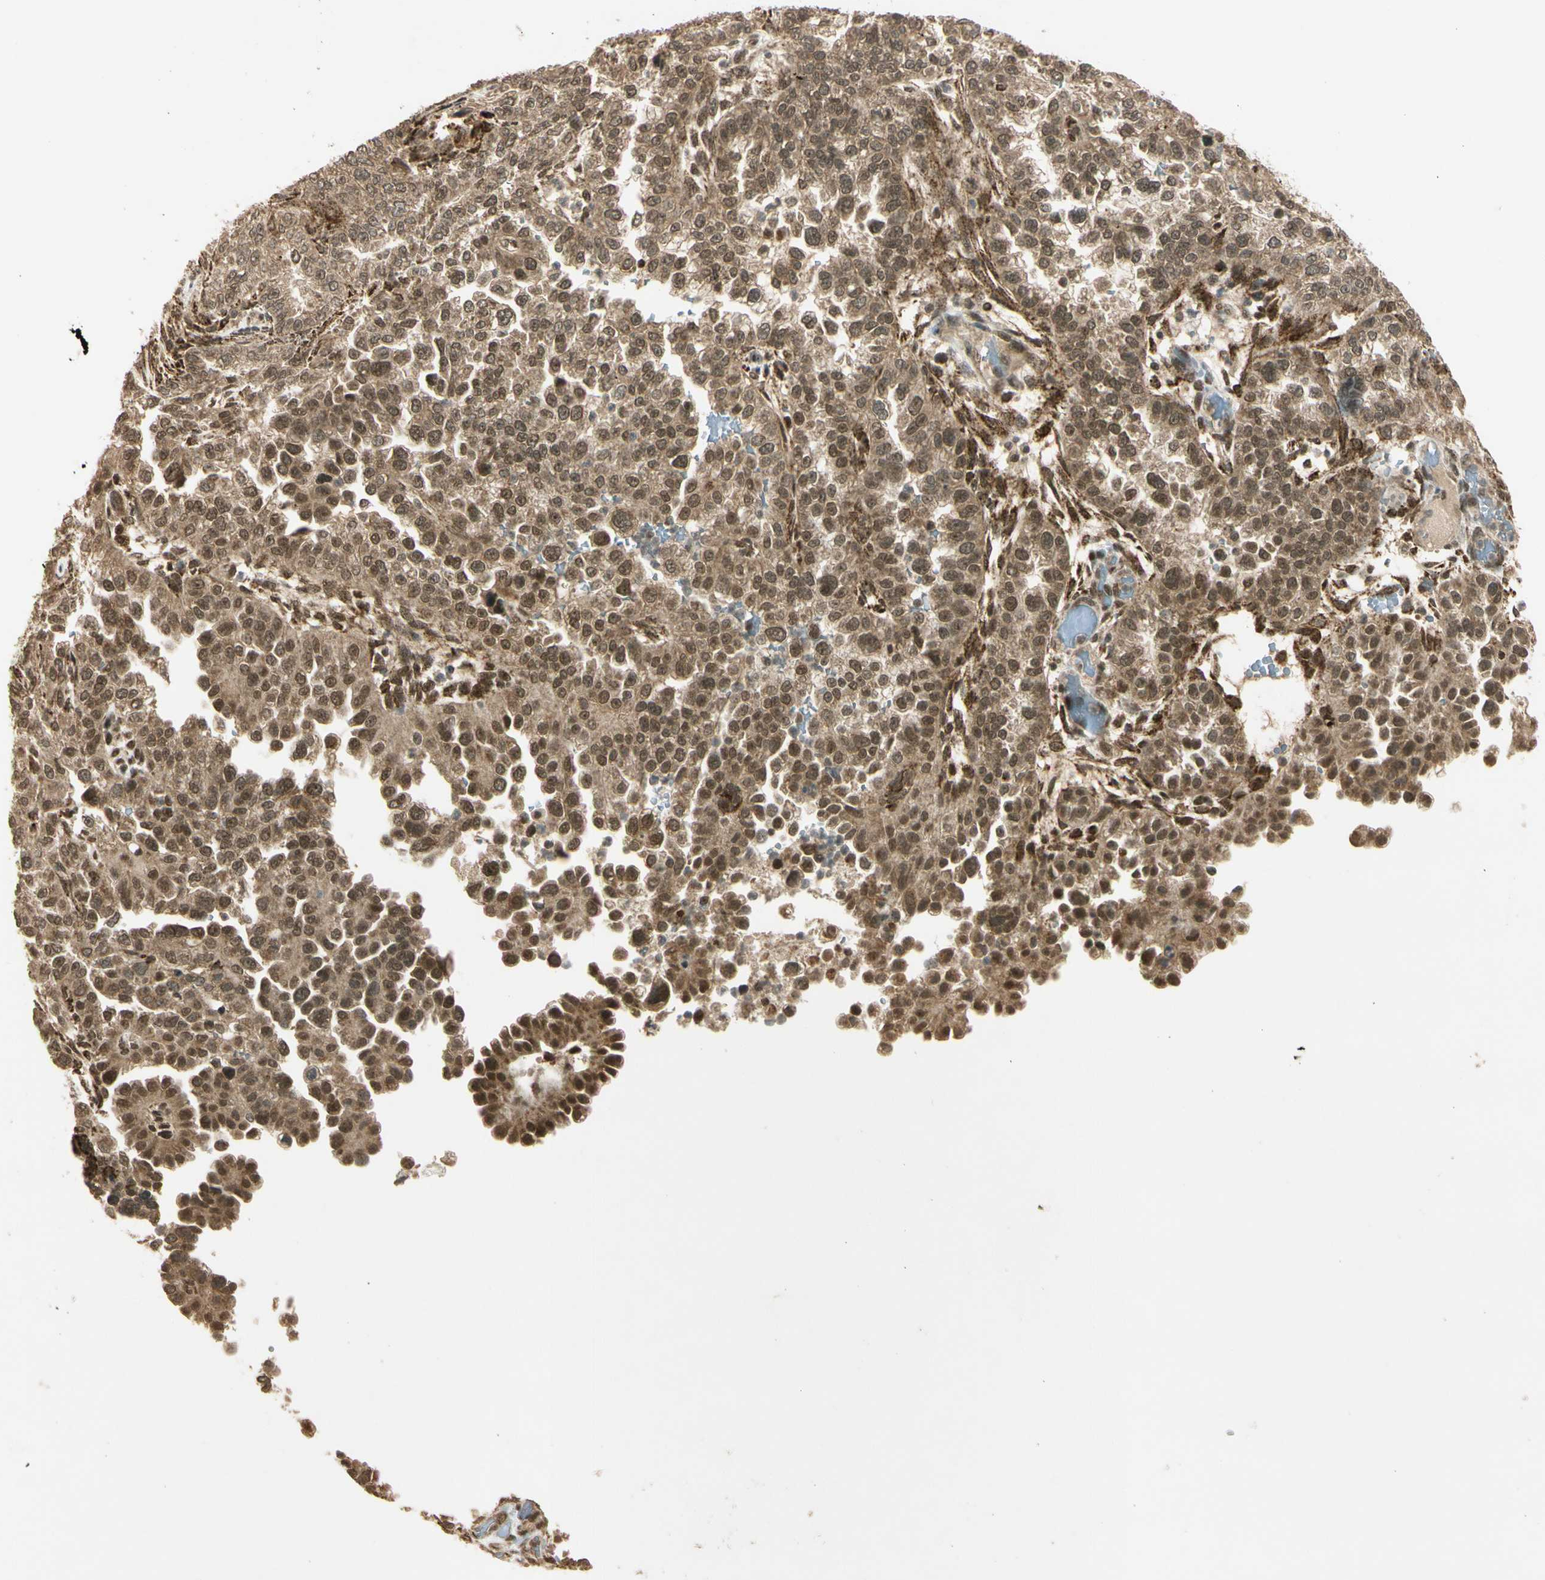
{"staining": {"intensity": "moderate", "quantity": ">75%", "location": "cytoplasmic/membranous,nuclear"}, "tissue": "endometrial cancer", "cell_type": "Tumor cells", "image_type": "cancer", "snomed": [{"axis": "morphology", "description": "Adenocarcinoma, NOS"}, {"axis": "topography", "description": "Endometrium"}], "caption": "Immunohistochemical staining of human adenocarcinoma (endometrial) demonstrates medium levels of moderate cytoplasmic/membranous and nuclear positivity in approximately >75% of tumor cells.", "gene": "ZNF135", "patient": {"sex": "female", "age": 85}}